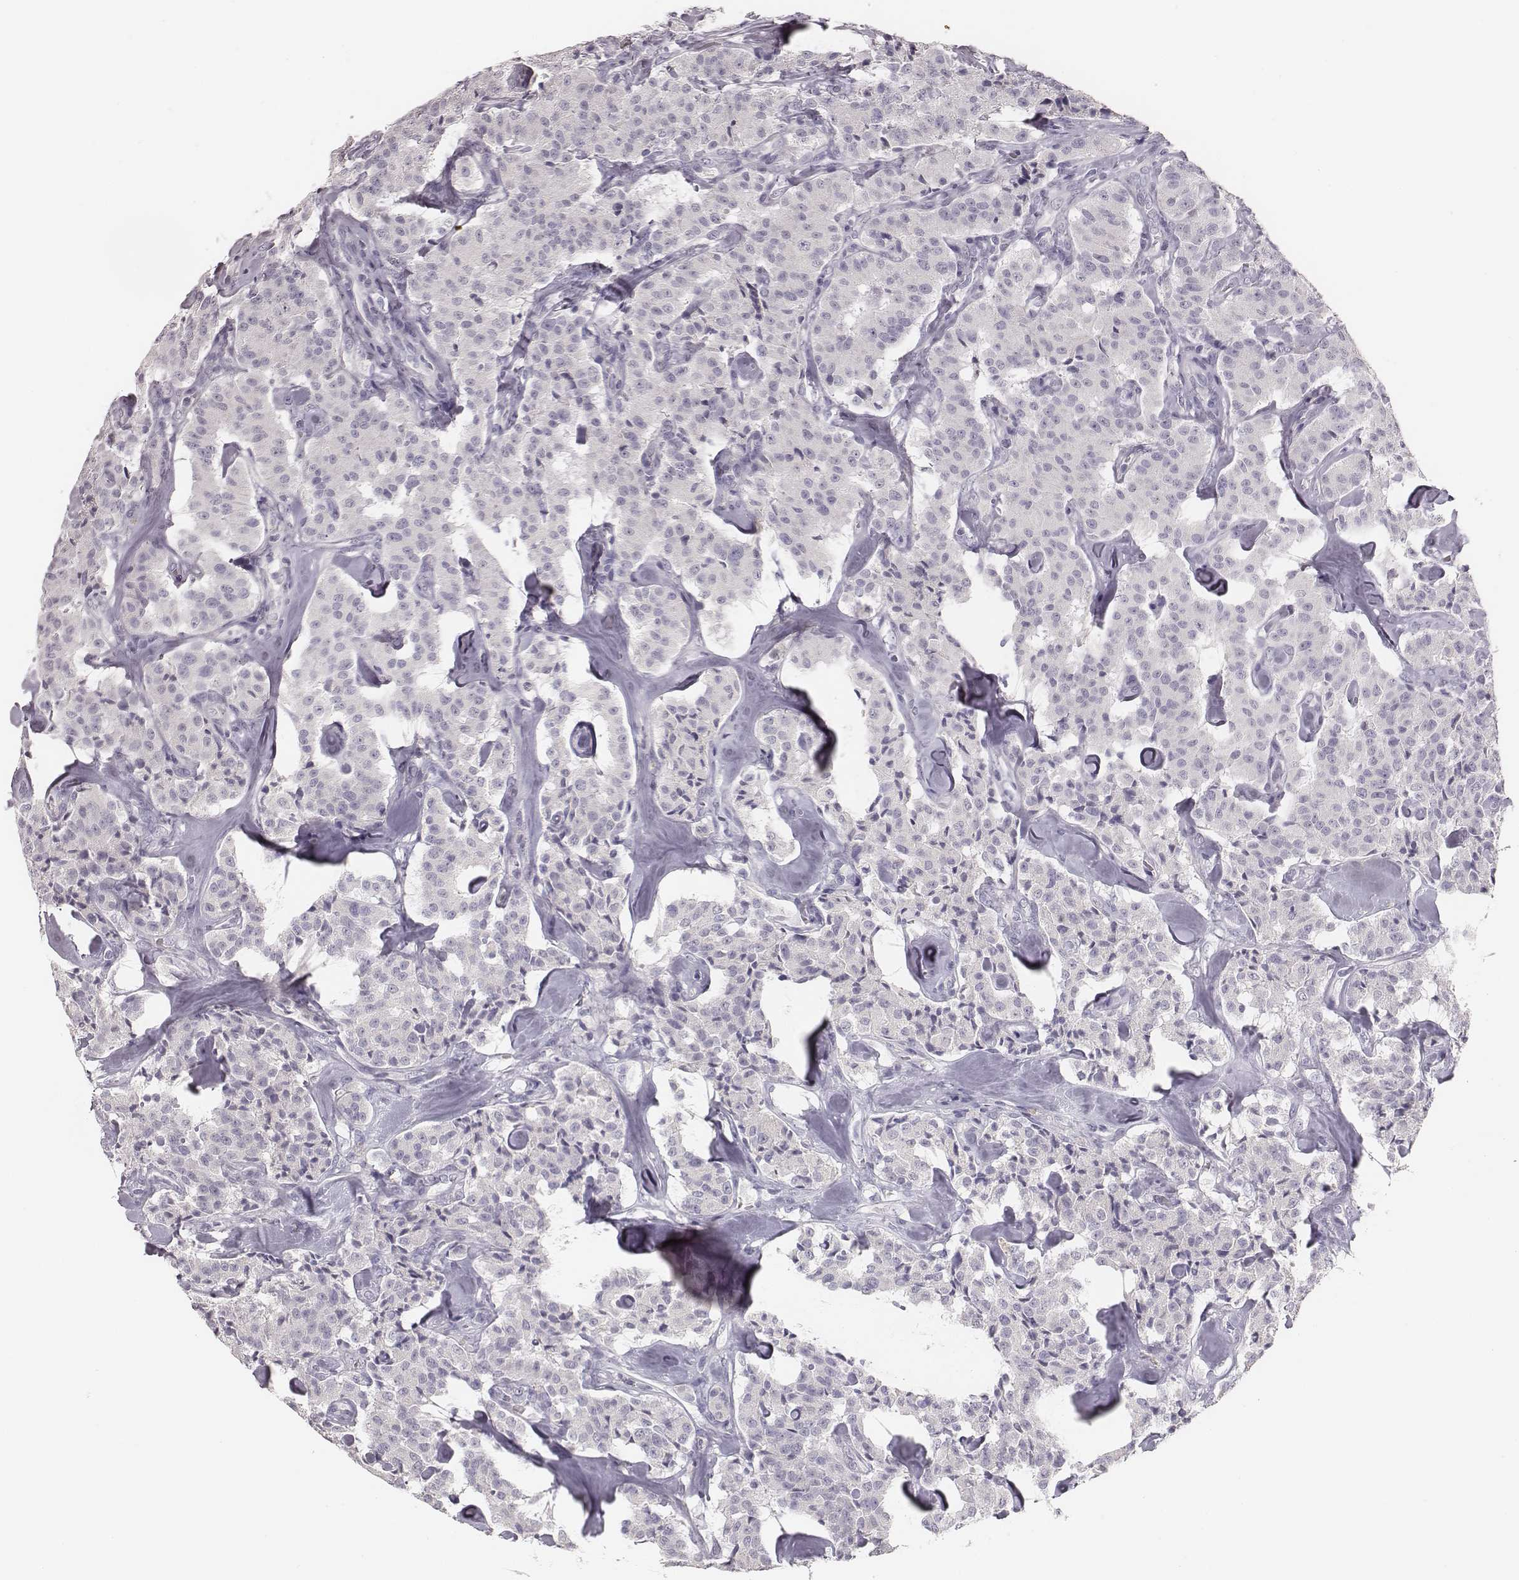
{"staining": {"intensity": "negative", "quantity": "none", "location": "none"}, "tissue": "carcinoid", "cell_type": "Tumor cells", "image_type": "cancer", "snomed": [{"axis": "morphology", "description": "Carcinoid, malignant, NOS"}, {"axis": "topography", "description": "Pancreas"}], "caption": "An immunohistochemistry photomicrograph of carcinoid is shown. There is no staining in tumor cells of carcinoid.", "gene": "MYH6", "patient": {"sex": "male", "age": 41}}